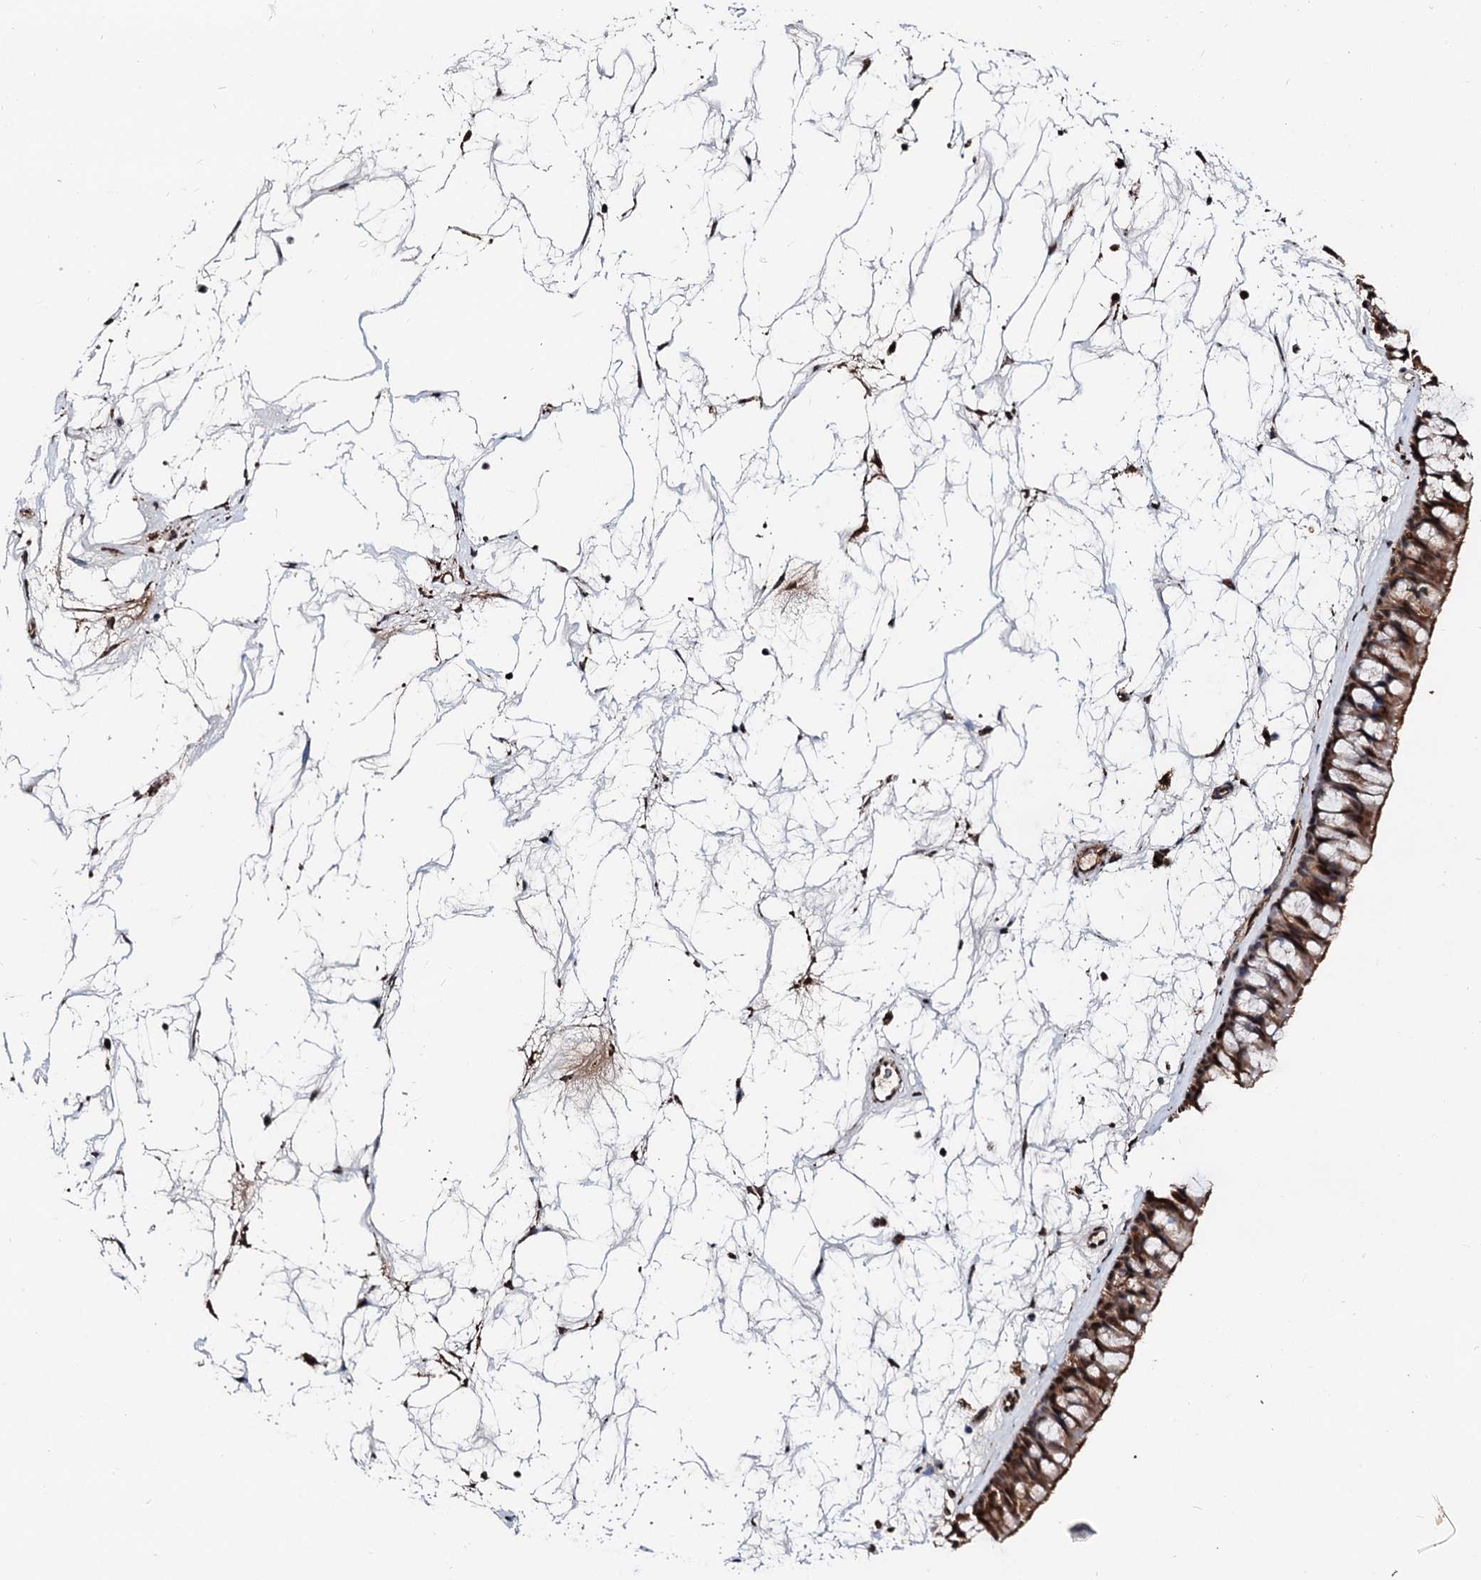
{"staining": {"intensity": "strong", "quantity": ">75%", "location": "cytoplasmic/membranous,nuclear"}, "tissue": "nasopharynx", "cell_type": "Respiratory epithelial cells", "image_type": "normal", "snomed": [{"axis": "morphology", "description": "Normal tissue, NOS"}, {"axis": "topography", "description": "Nasopharynx"}], "caption": "DAB (3,3'-diaminobenzidine) immunohistochemical staining of normal nasopharynx shows strong cytoplasmic/membranous,nuclear protein expression in approximately >75% of respiratory epithelial cells. (DAB (3,3'-diaminobenzidine) IHC with brightfield microscopy, high magnification).", "gene": "SECISBP2L", "patient": {"sex": "male", "age": 64}}